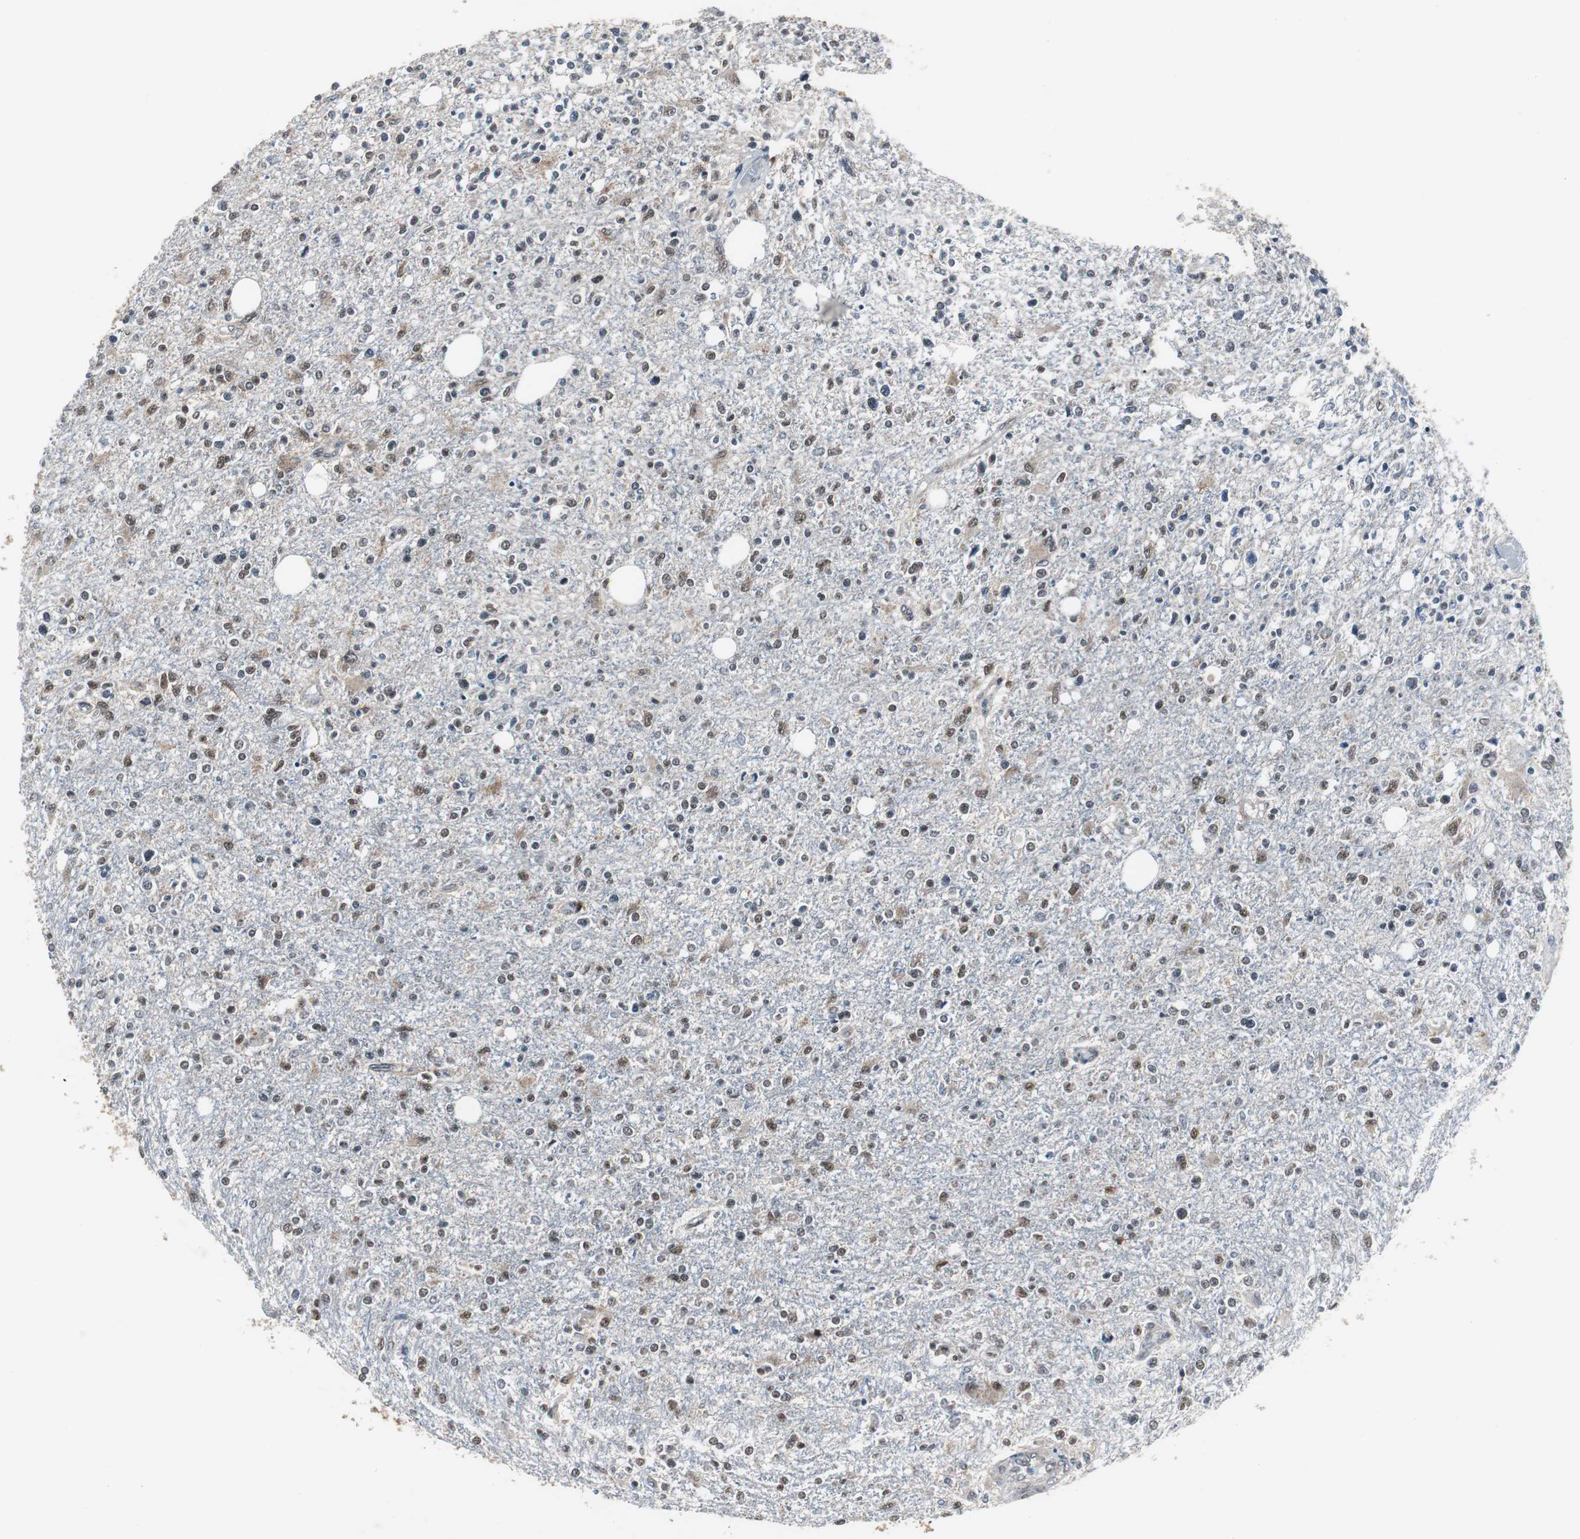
{"staining": {"intensity": "moderate", "quantity": ">75%", "location": "nuclear"}, "tissue": "glioma", "cell_type": "Tumor cells", "image_type": "cancer", "snomed": [{"axis": "morphology", "description": "Glioma, malignant, High grade"}, {"axis": "topography", "description": "Cerebral cortex"}], "caption": "Immunohistochemical staining of glioma exhibits moderate nuclear protein expression in approximately >75% of tumor cells. (Stains: DAB in brown, nuclei in blue, Microscopy: brightfield microscopy at high magnification).", "gene": "ZHX2", "patient": {"sex": "male", "age": 76}}